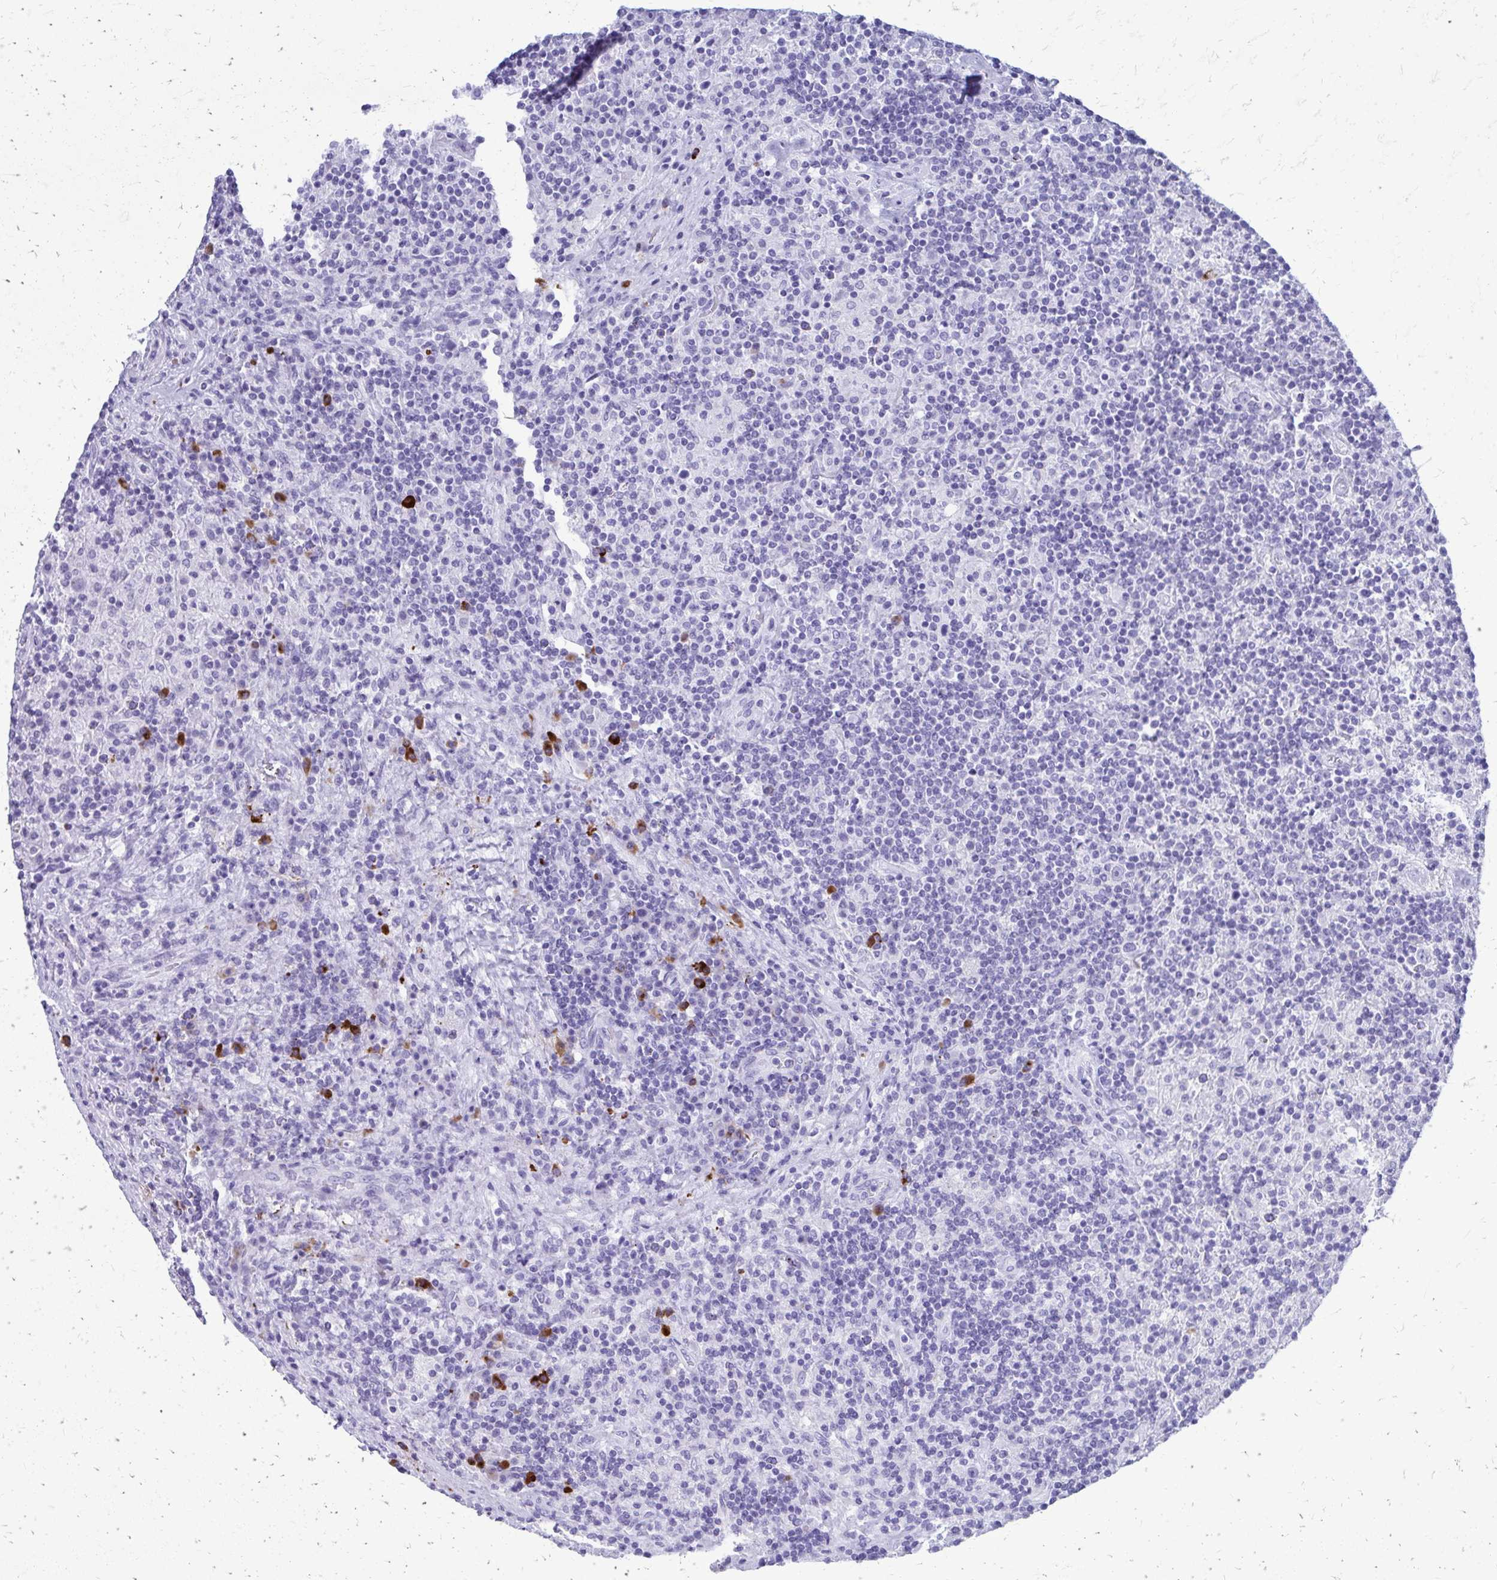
{"staining": {"intensity": "negative", "quantity": "none", "location": "none"}, "tissue": "lymphoma", "cell_type": "Tumor cells", "image_type": "cancer", "snomed": [{"axis": "morphology", "description": "Hodgkin's disease, NOS"}, {"axis": "topography", "description": "Lymph node"}], "caption": "IHC image of lymphoma stained for a protein (brown), which reveals no staining in tumor cells.", "gene": "SATL1", "patient": {"sex": "male", "age": 70}}